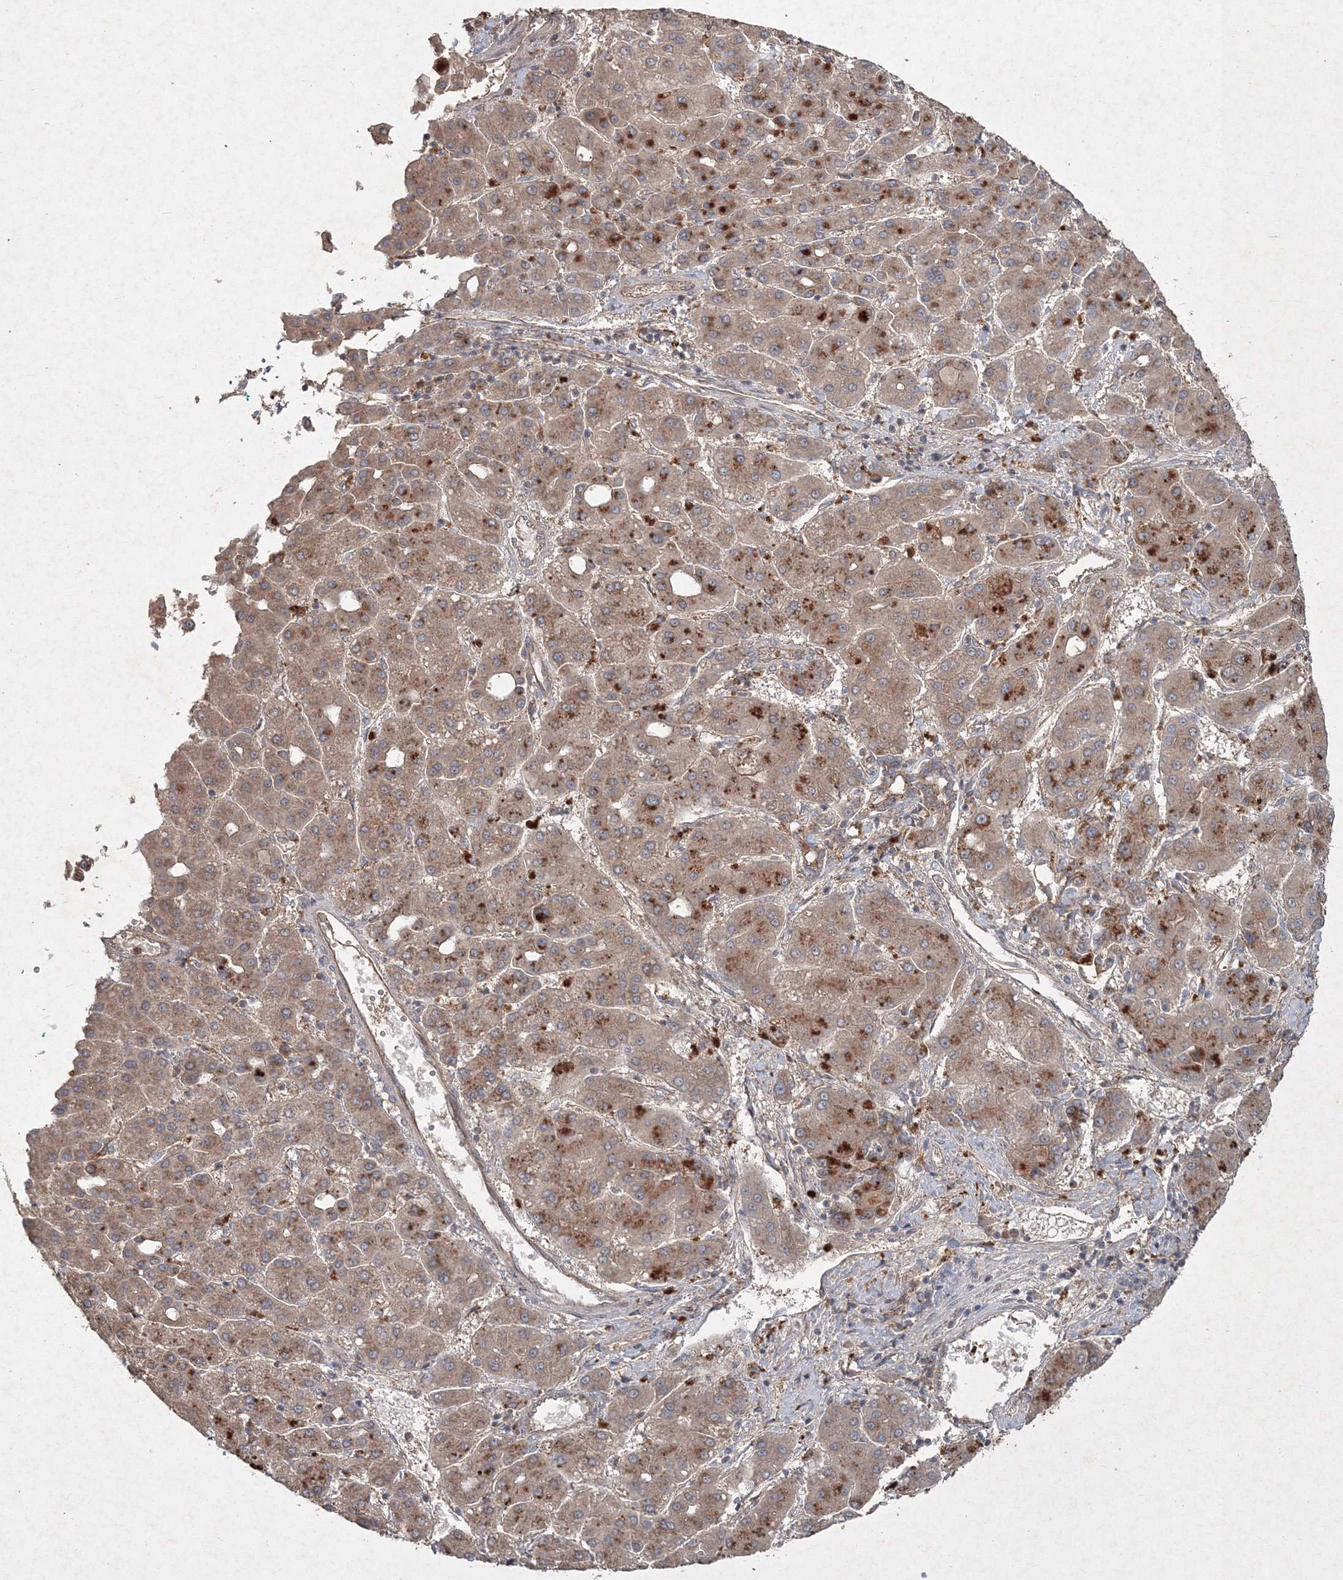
{"staining": {"intensity": "moderate", "quantity": ">75%", "location": "cytoplasmic/membranous"}, "tissue": "liver cancer", "cell_type": "Tumor cells", "image_type": "cancer", "snomed": [{"axis": "morphology", "description": "Carcinoma, Hepatocellular, NOS"}, {"axis": "topography", "description": "Liver"}], "caption": "Tumor cells display moderate cytoplasmic/membranous positivity in approximately >75% of cells in liver hepatocellular carcinoma. (Stains: DAB (3,3'-diaminobenzidine) in brown, nuclei in blue, Microscopy: brightfield microscopy at high magnification).", "gene": "SPRY1", "patient": {"sex": "male", "age": 65}}